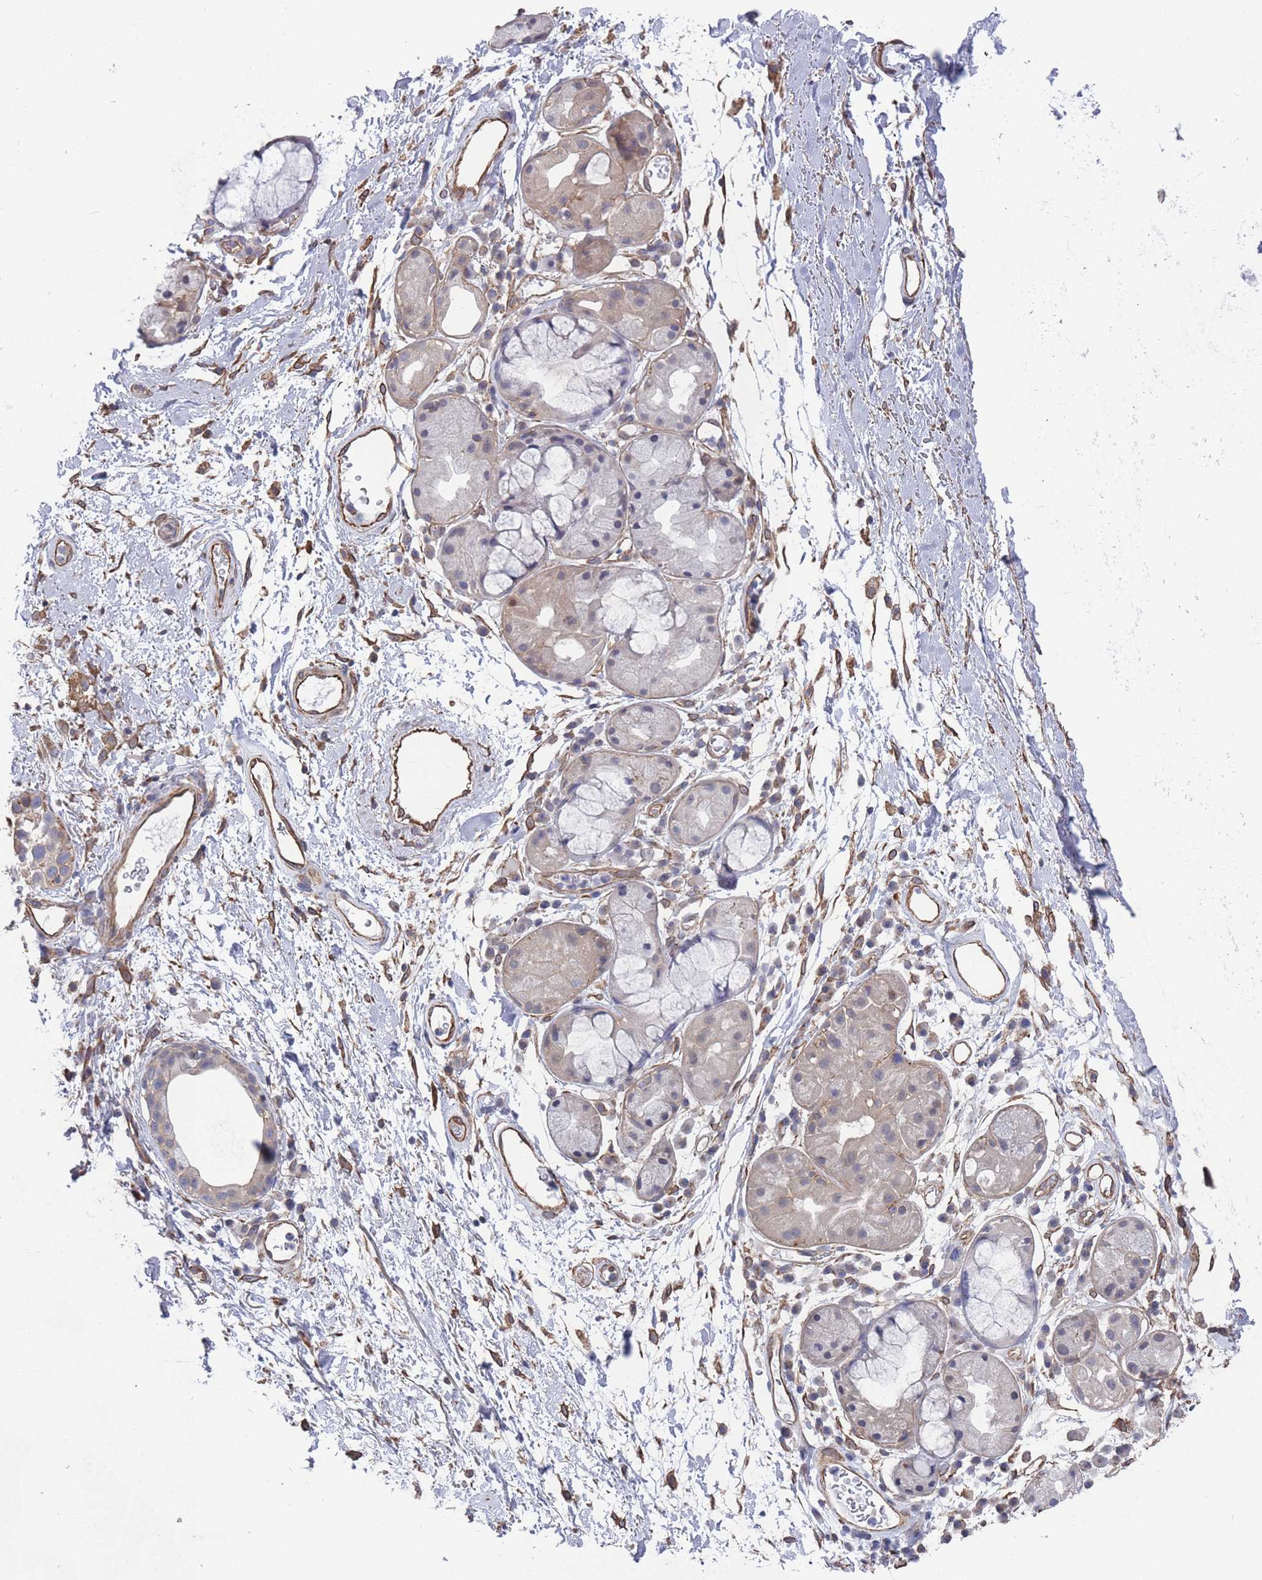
{"staining": {"intensity": "moderate", "quantity": ">75%", "location": "cytoplasmic/membranous"}, "tissue": "adipose tissue", "cell_type": "Adipocytes", "image_type": "normal", "snomed": [{"axis": "morphology", "description": "Normal tissue, NOS"}, {"axis": "topography", "description": "Cartilage tissue"}], "caption": "Adipose tissue stained with a protein marker displays moderate staining in adipocytes.", "gene": "SLC1A6", "patient": {"sex": "male", "age": 80}}